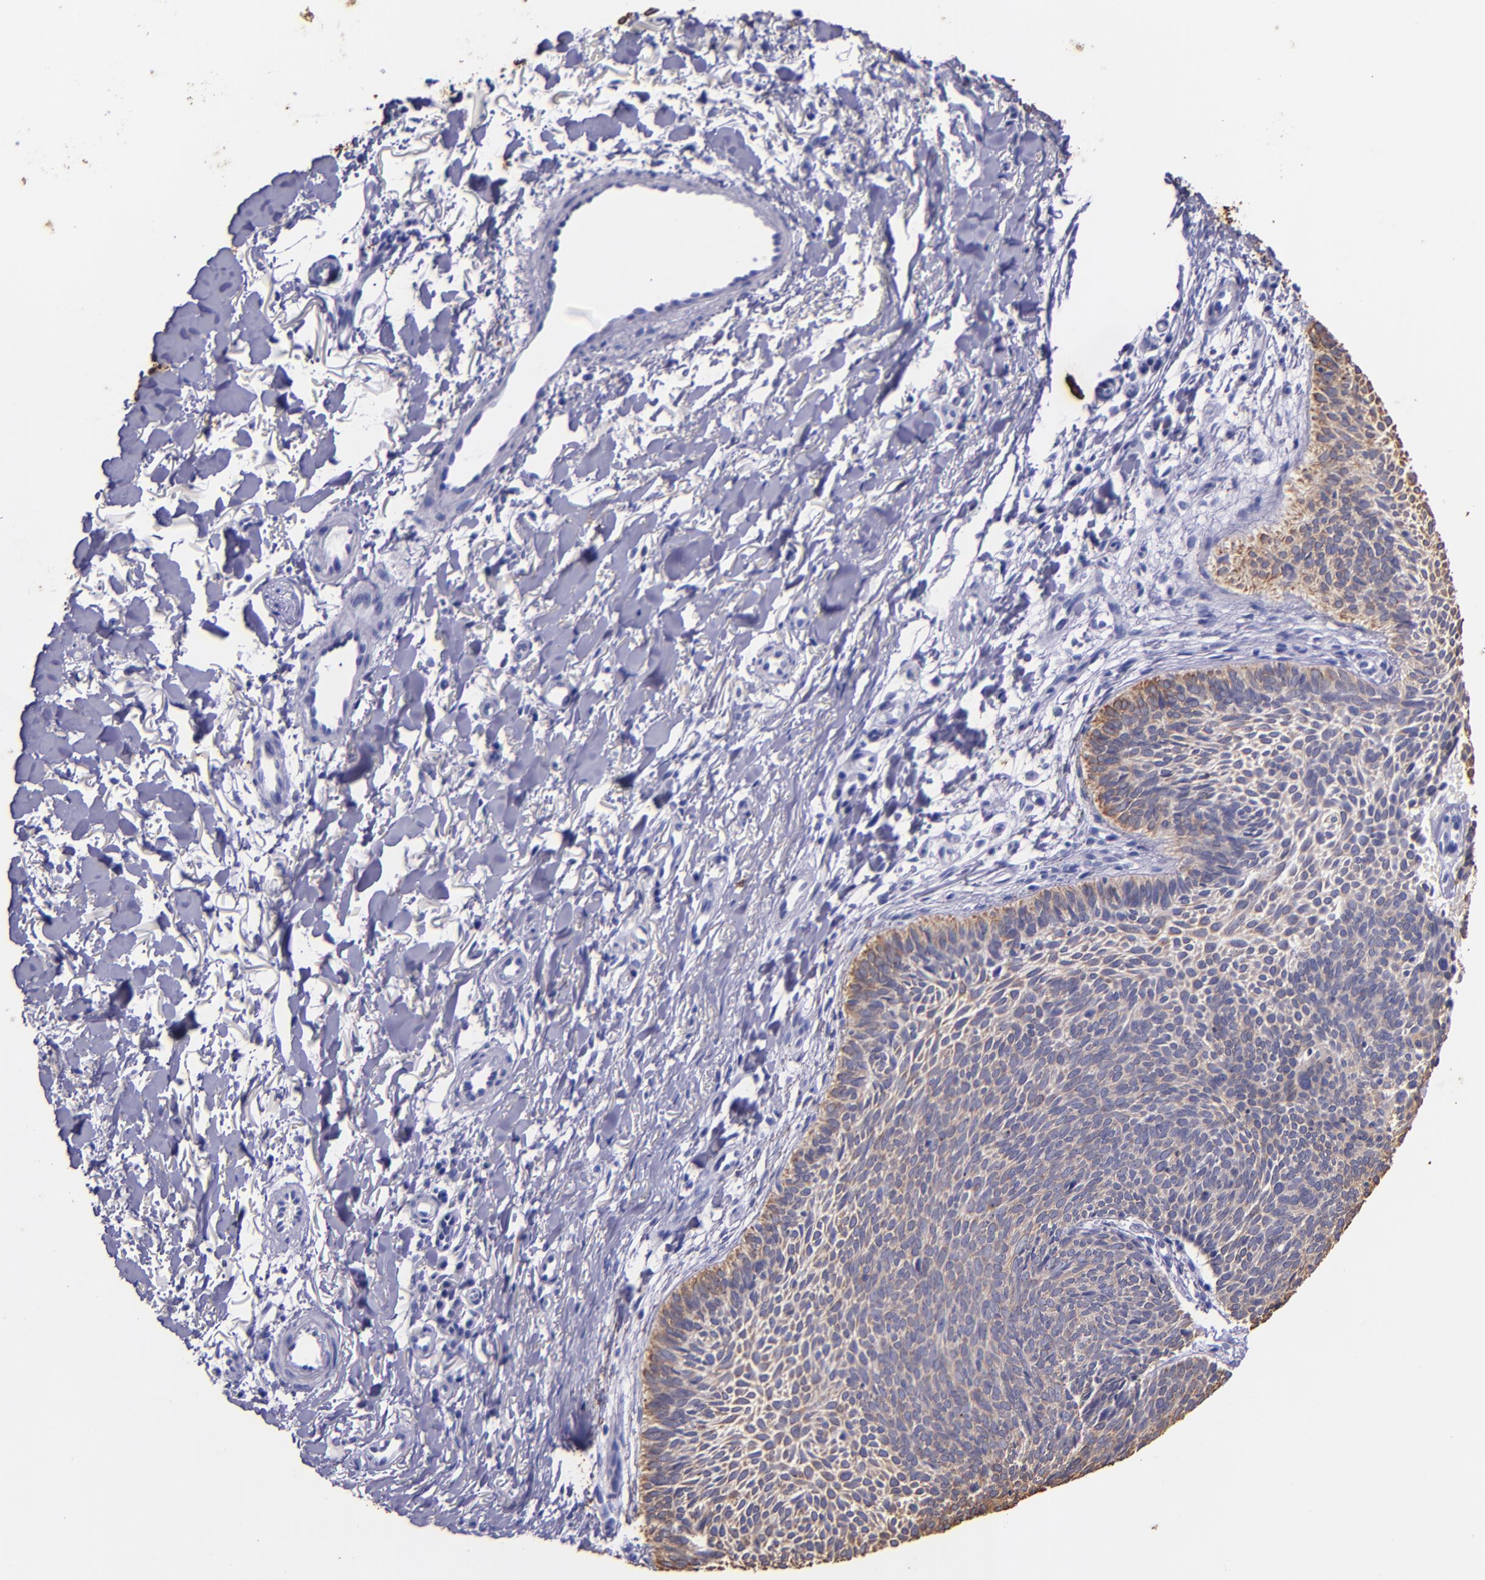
{"staining": {"intensity": "weak", "quantity": ">75%", "location": "cytoplasmic/membranous"}, "tissue": "skin cancer", "cell_type": "Tumor cells", "image_type": "cancer", "snomed": [{"axis": "morphology", "description": "Basal cell carcinoma"}, {"axis": "topography", "description": "Skin"}], "caption": "DAB immunohistochemical staining of human skin basal cell carcinoma demonstrates weak cytoplasmic/membranous protein staining in approximately >75% of tumor cells.", "gene": "KRT4", "patient": {"sex": "male", "age": 84}}